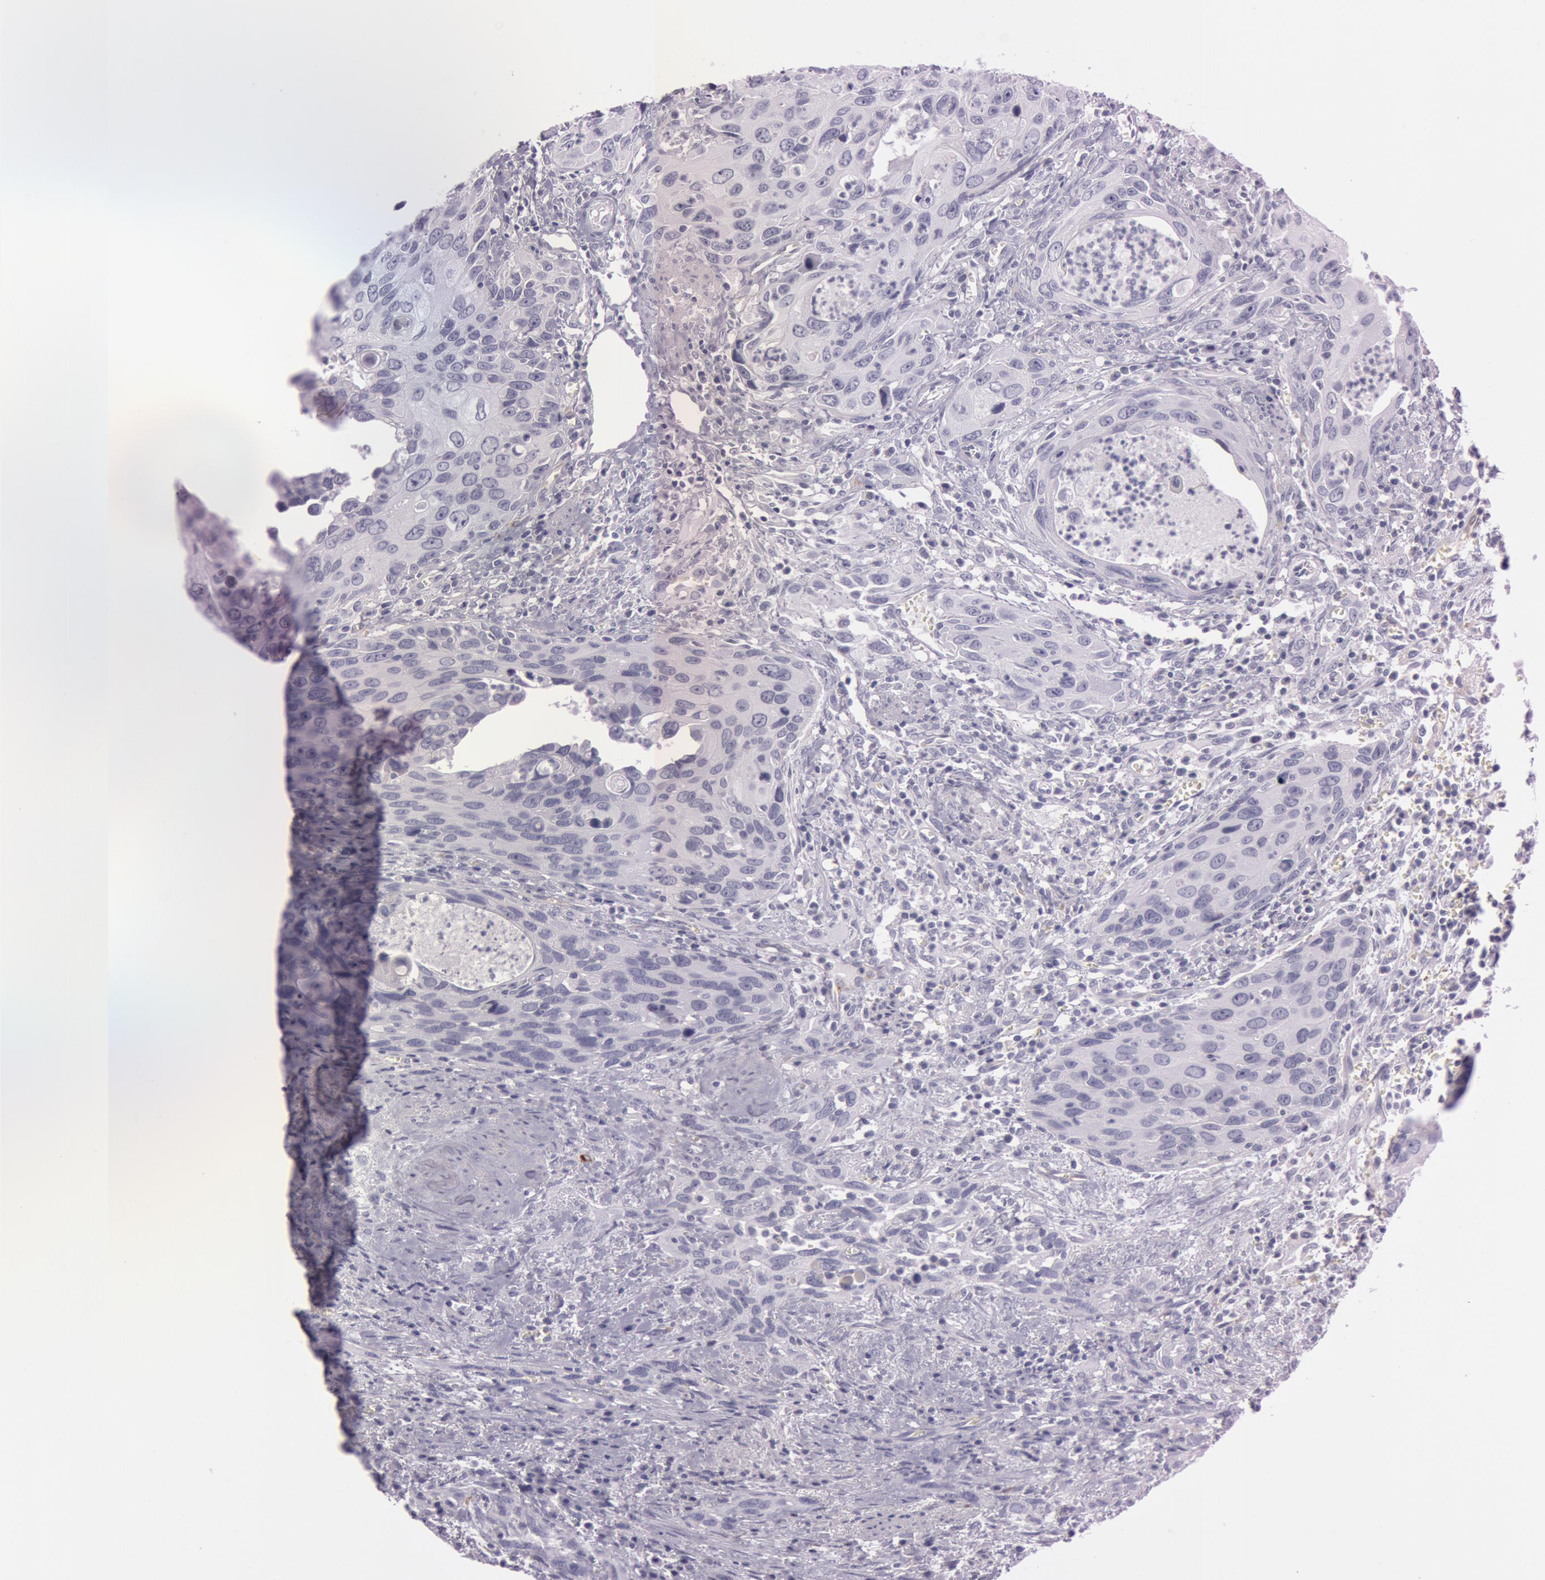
{"staining": {"intensity": "negative", "quantity": "none", "location": "none"}, "tissue": "urothelial cancer", "cell_type": "Tumor cells", "image_type": "cancer", "snomed": [{"axis": "morphology", "description": "Urothelial carcinoma, High grade"}, {"axis": "topography", "description": "Urinary bladder"}], "caption": "IHC micrograph of neoplastic tissue: urothelial cancer stained with DAB exhibits no significant protein expression in tumor cells.", "gene": "FOLH1", "patient": {"sex": "male", "age": 71}}